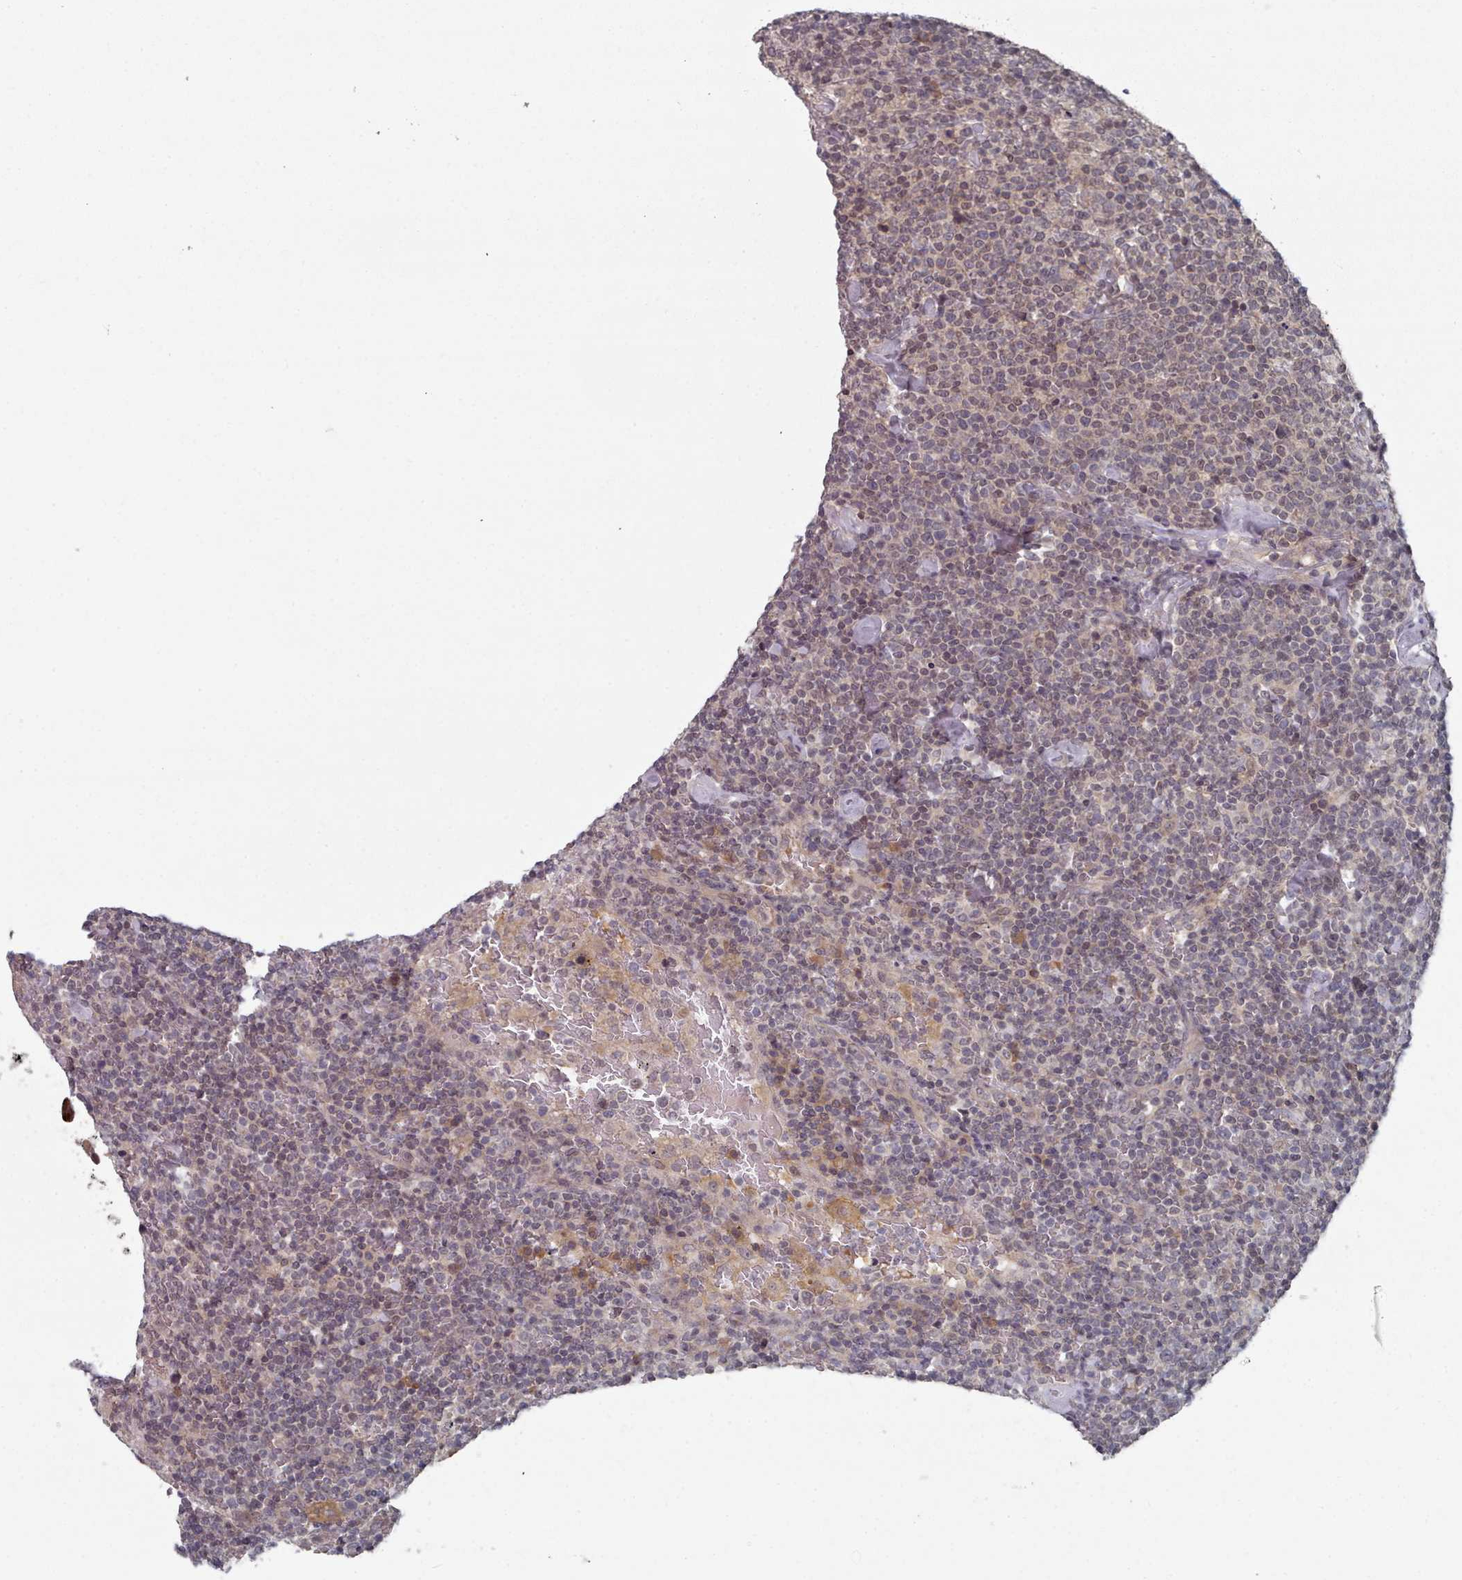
{"staining": {"intensity": "negative", "quantity": "none", "location": "none"}, "tissue": "lymphoma", "cell_type": "Tumor cells", "image_type": "cancer", "snomed": [{"axis": "morphology", "description": "Malignant lymphoma, non-Hodgkin's type, High grade"}, {"axis": "topography", "description": "Lymph node"}], "caption": "This is an IHC histopathology image of human lymphoma. There is no positivity in tumor cells.", "gene": "HYAL3", "patient": {"sex": "male", "age": 61}}